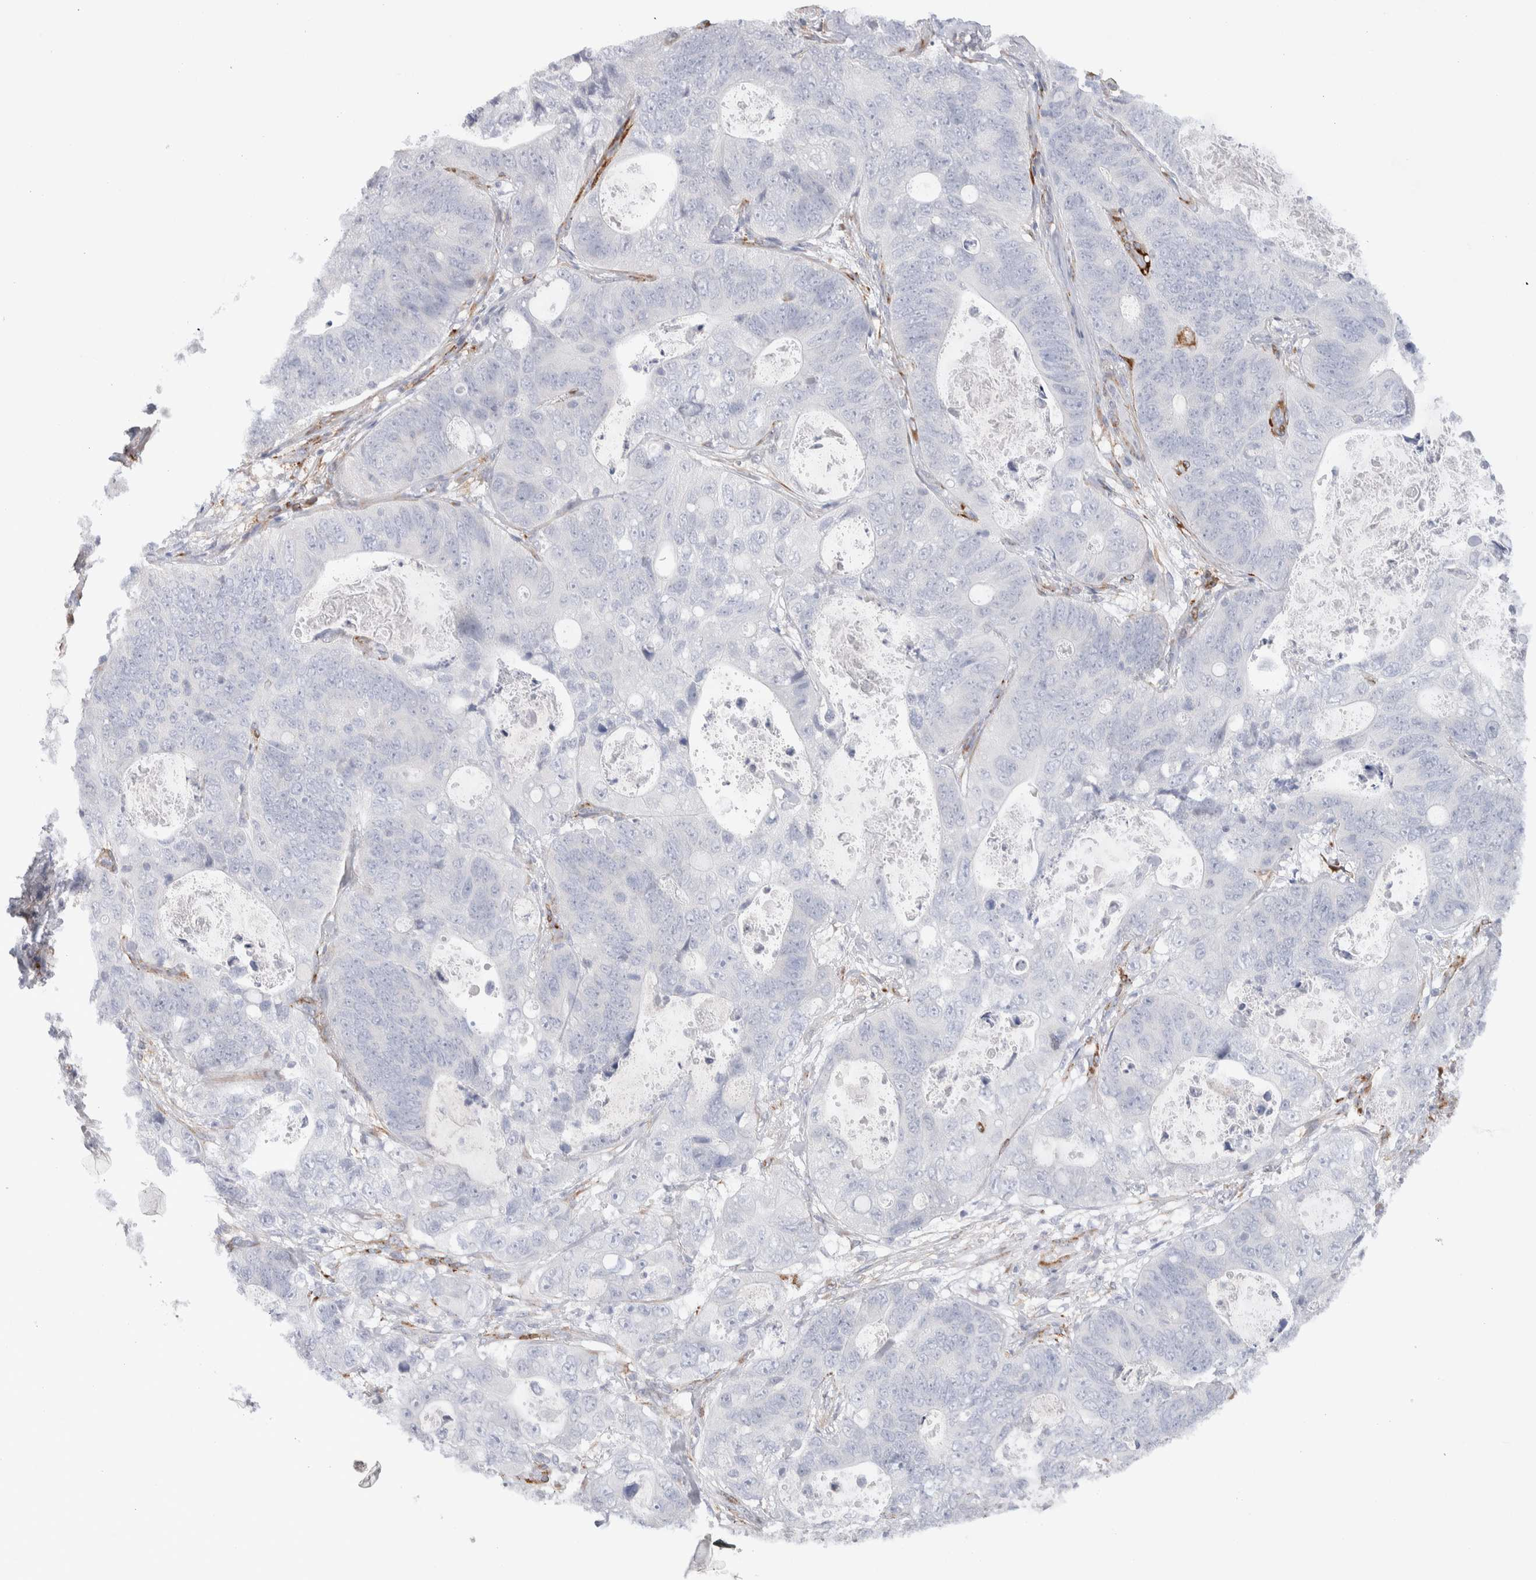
{"staining": {"intensity": "negative", "quantity": "none", "location": "none"}, "tissue": "stomach cancer", "cell_type": "Tumor cells", "image_type": "cancer", "snomed": [{"axis": "morphology", "description": "Normal tissue, NOS"}, {"axis": "morphology", "description": "Adenocarcinoma, NOS"}, {"axis": "topography", "description": "Stomach"}], "caption": "DAB (3,3'-diaminobenzidine) immunohistochemical staining of stomach adenocarcinoma demonstrates no significant expression in tumor cells.", "gene": "SEPTIN4", "patient": {"sex": "female", "age": 89}}